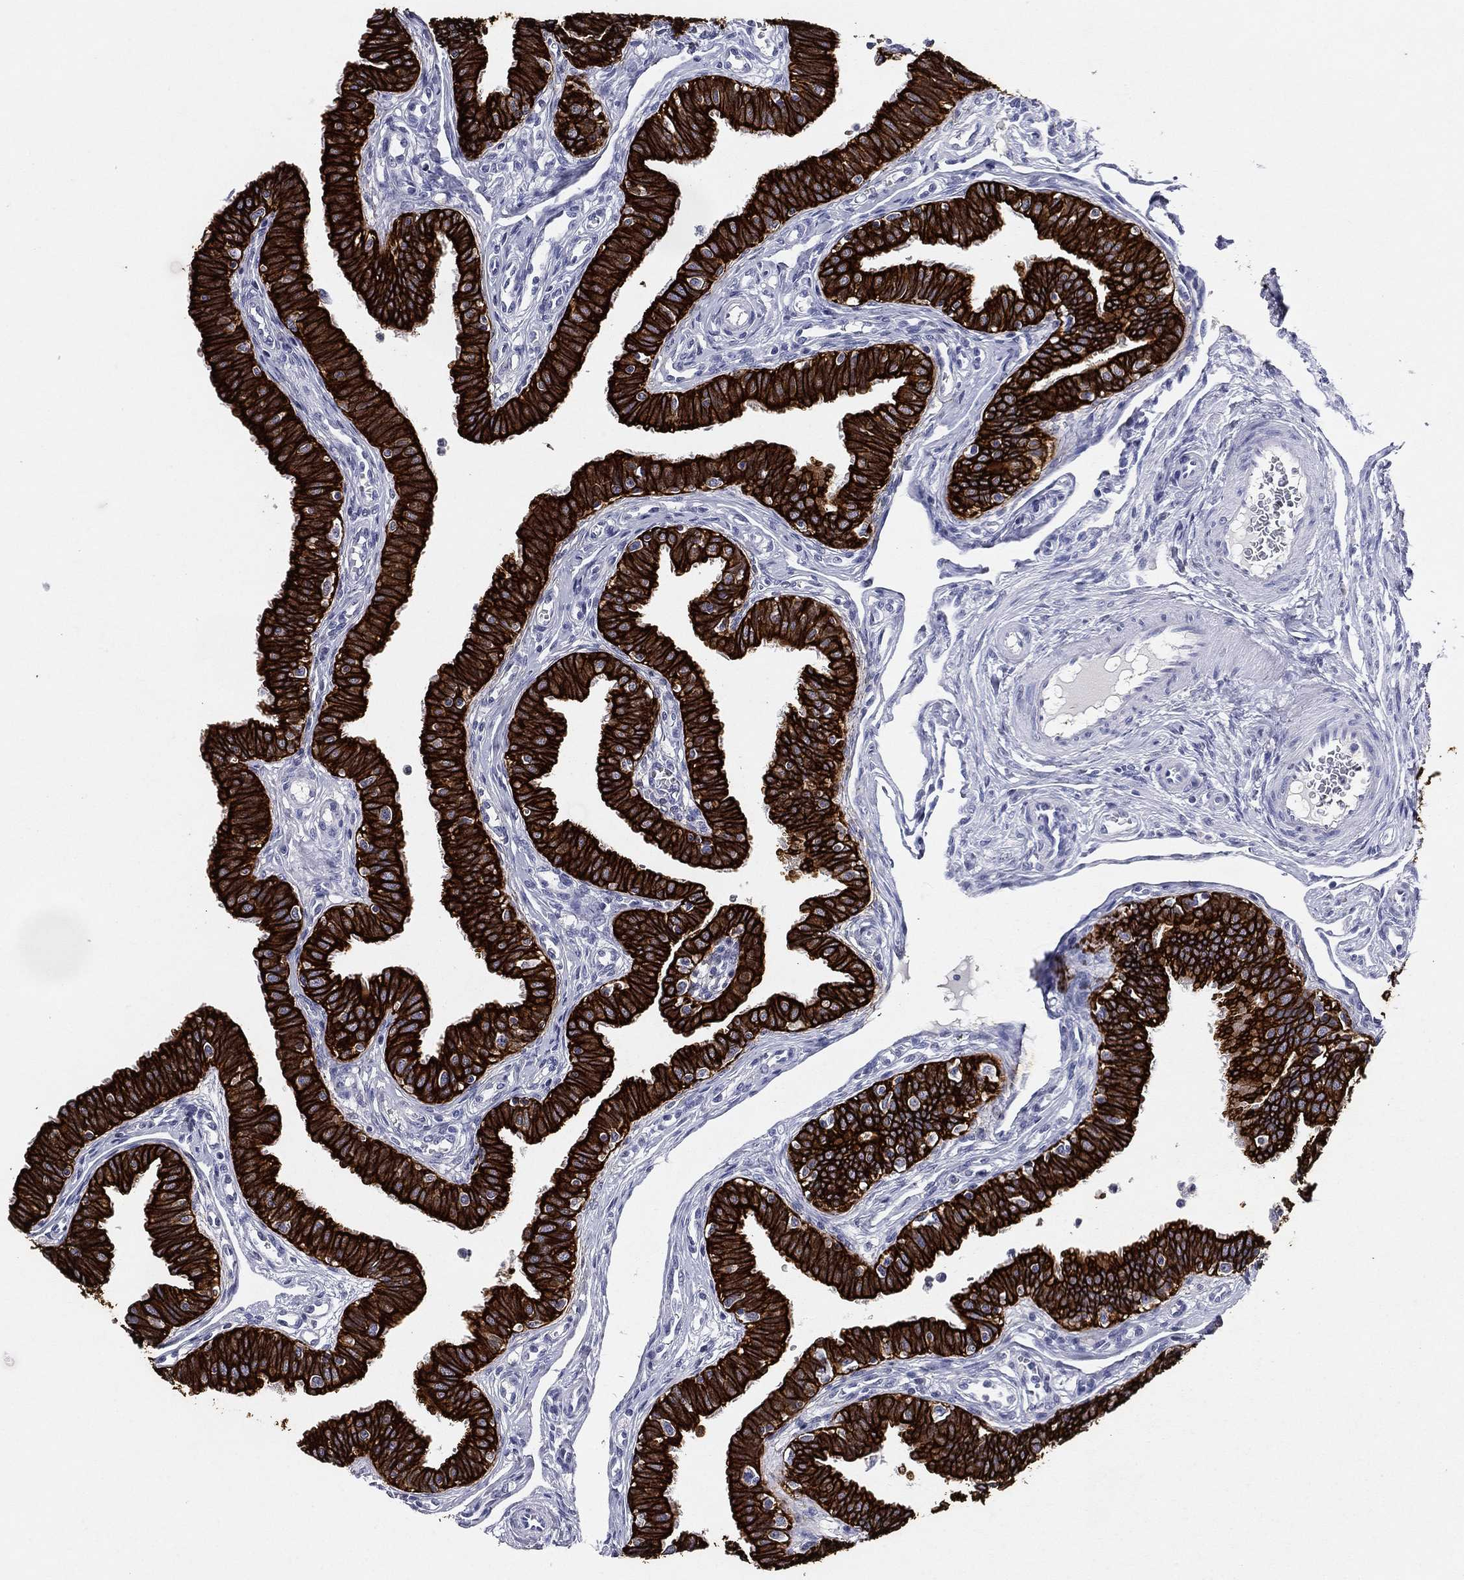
{"staining": {"intensity": "strong", "quantity": ">75%", "location": "cytoplasmic/membranous"}, "tissue": "fallopian tube", "cell_type": "Glandular cells", "image_type": "normal", "snomed": [{"axis": "morphology", "description": "Normal tissue, NOS"}, {"axis": "topography", "description": "Fallopian tube"}], "caption": "A high amount of strong cytoplasmic/membranous positivity is identified in approximately >75% of glandular cells in benign fallopian tube.", "gene": "KRT7", "patient": {"sex": "female", "age": 36}}